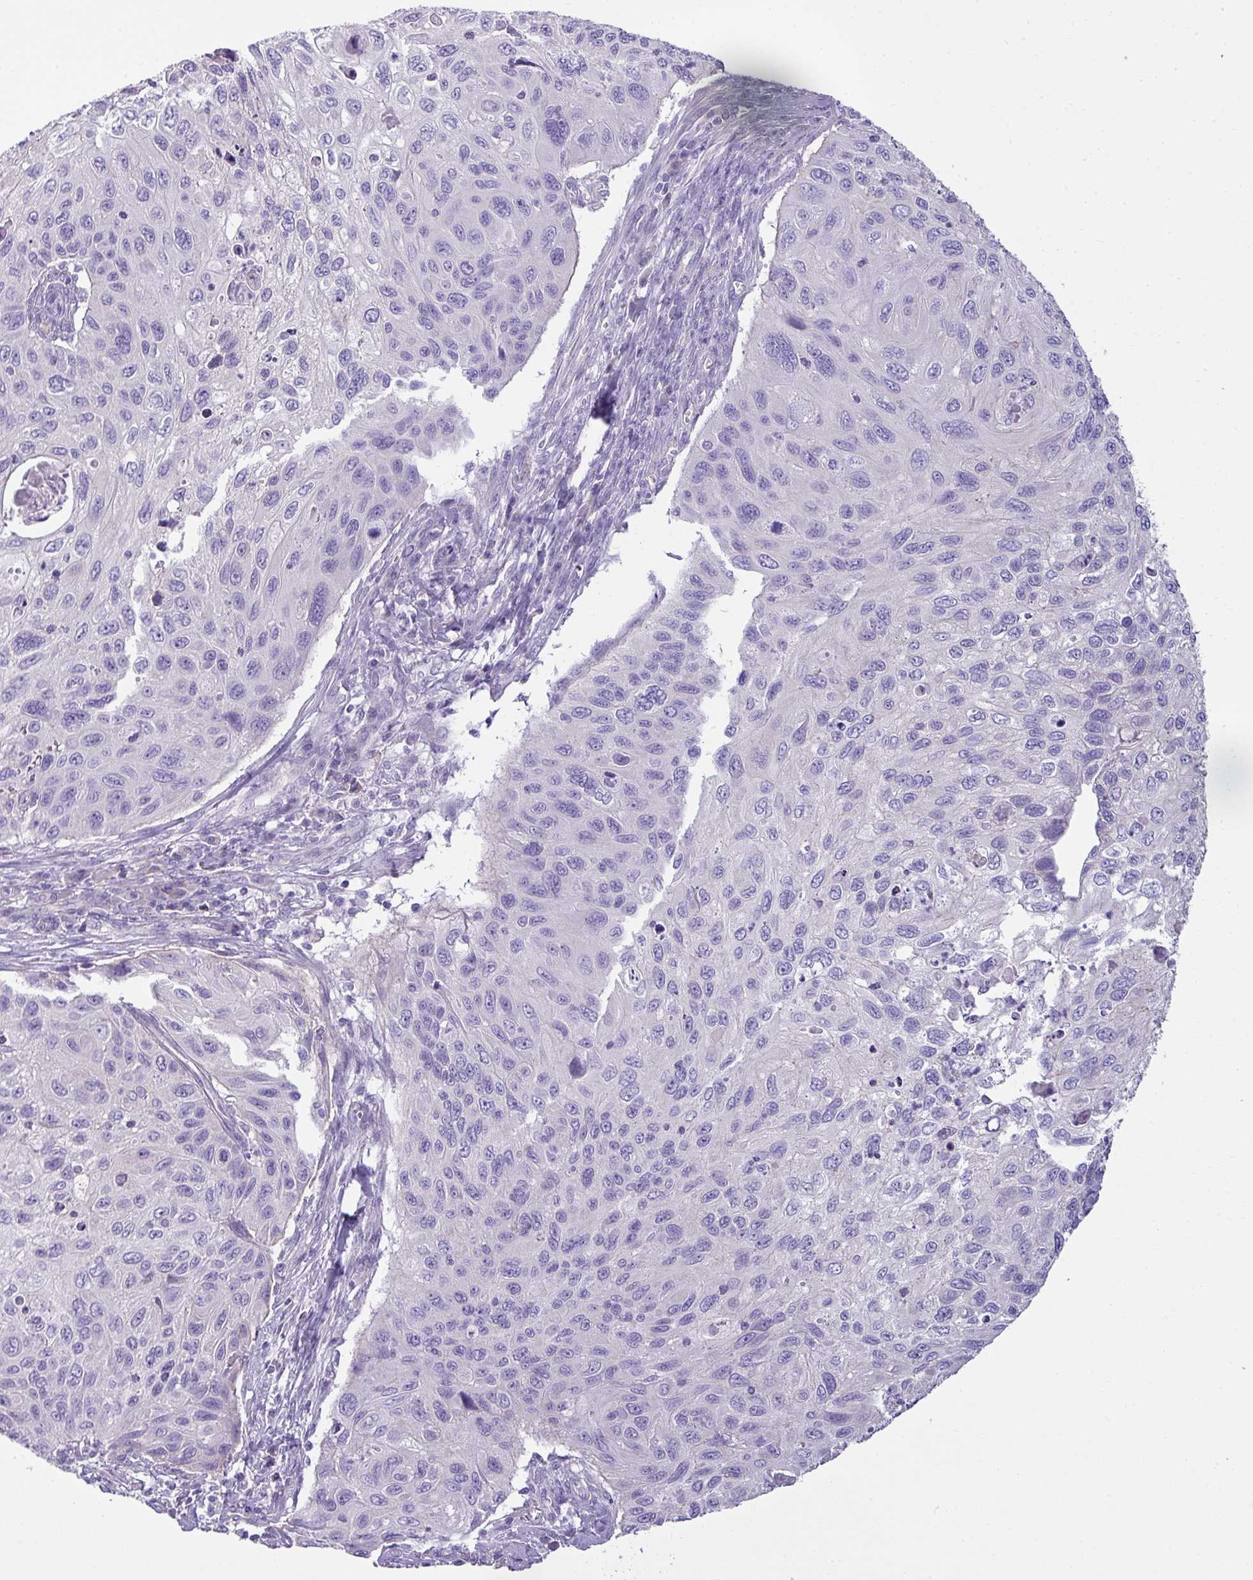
{"staining": {"intensity": "negative", "quantity": "none", "location": "none"}, "tissue": "cervical cancer", "cell_type": "Tumor cells", "image_type": "cancer", "snomed": [{"axis": "morphology", "description": "Squamous cell carcinoma, NOS"}, {"axis": "topography", "description": "Cervix"}], "caption": "This micrograph is of cervical cancer (squamous cell carcinoma) stained with IHC to label a protein in brown with the nuclei are counter-stained blue. There is no staining in tumor cells.", "gene": "PALS2", "patient": {"sex": "female", "age": 70}}